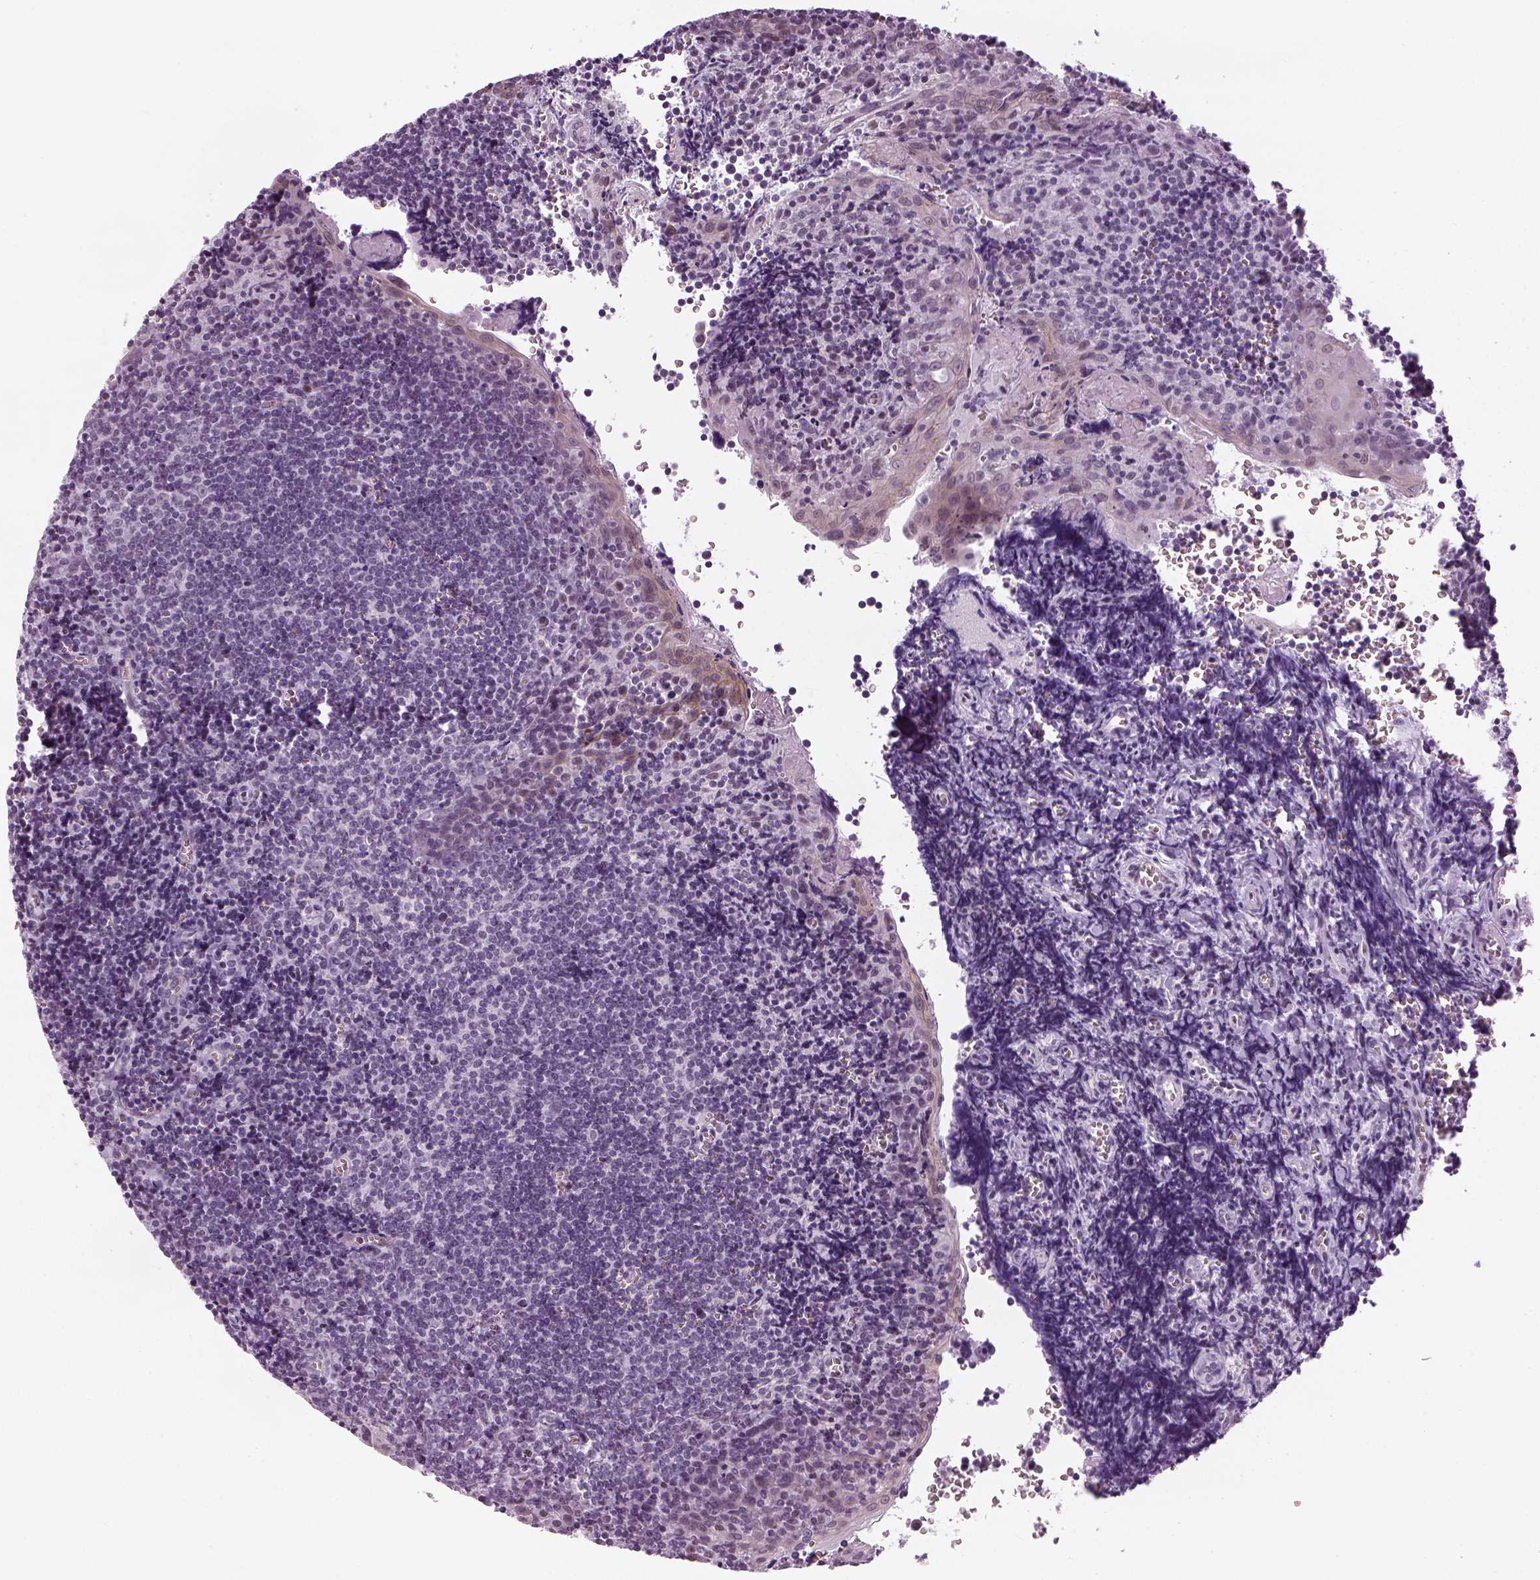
{"staining": {"intensity": "negative", "quantity": "none", "location": "none"}, "tissue": "tonsil", "cell_type": "Germinal center cells", "image_type": "normal", "snomed": [{"axis": "morphology", "description": "Normal tissue, NOS"}, {"axis": "morphology", "description": "Inflammation, NOS"}, {"axis": "topography", "description": "Tonsil"}], "caption": "Protein analysis of unremarkable tonsil shows no significant expression in germinal center cells.", "gene": "KCNG2", "patient": {"sex": "female", "age": 31}}